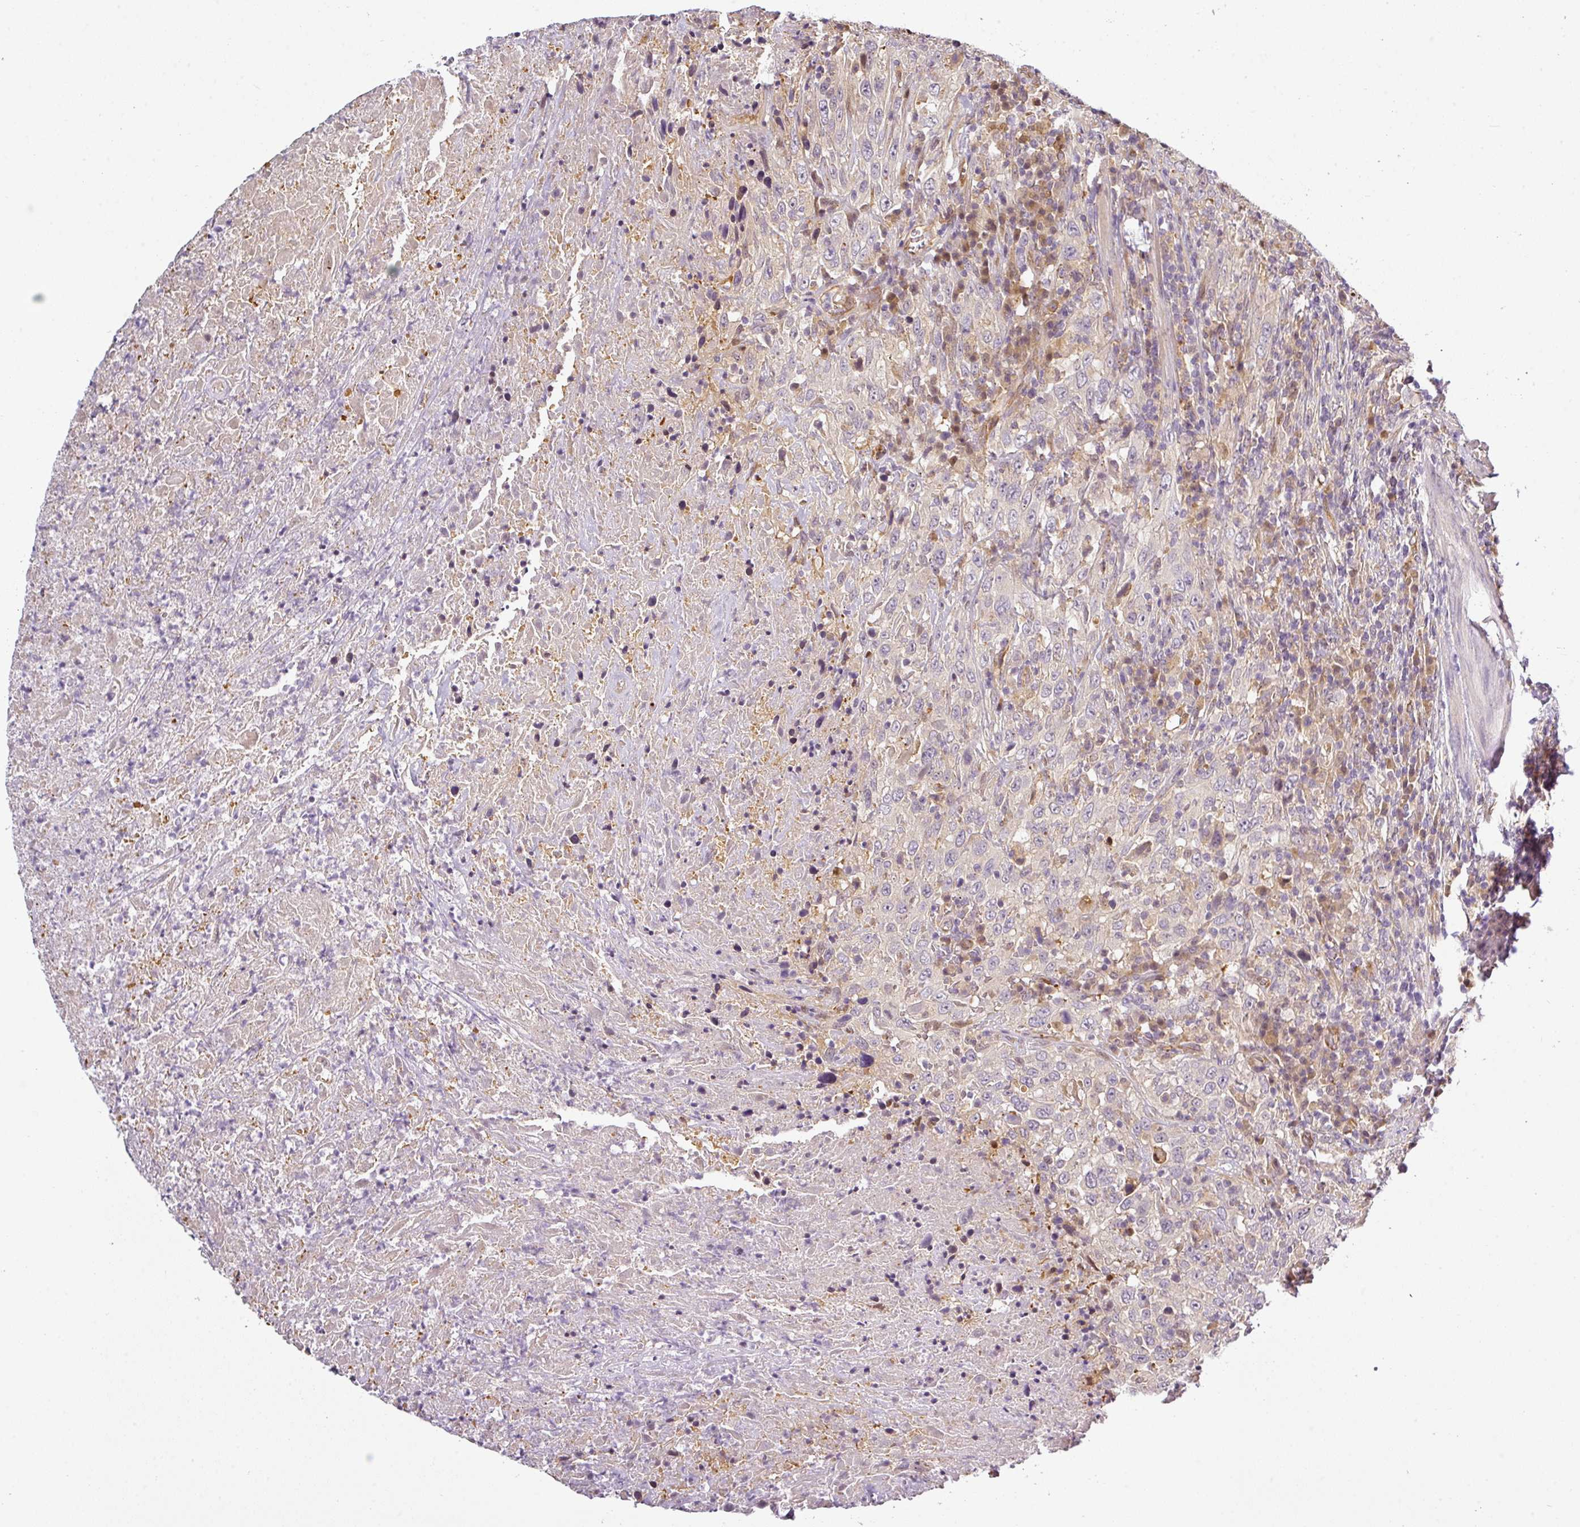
{"staining": {"intensity": "negative", "quantity": "none", "location": "none"}, "tissue": "urothelial cancer", "cell_type": "Tumor cells", "image_type": "cancer", "snomed": [{"axis": "morphology", "description": "Urothelial carcinoma, High grade"}, {"axis": "topography", "description": "Urinary bladder"}], "caption": "DAB (3,3'-diaminobenzidine) immunohistochemical staining of urothelial cancer exhibits no significant expression in tumor cells.", "gene": "ANKRD18A", "patient": {"sex": "male", "age": 61}}